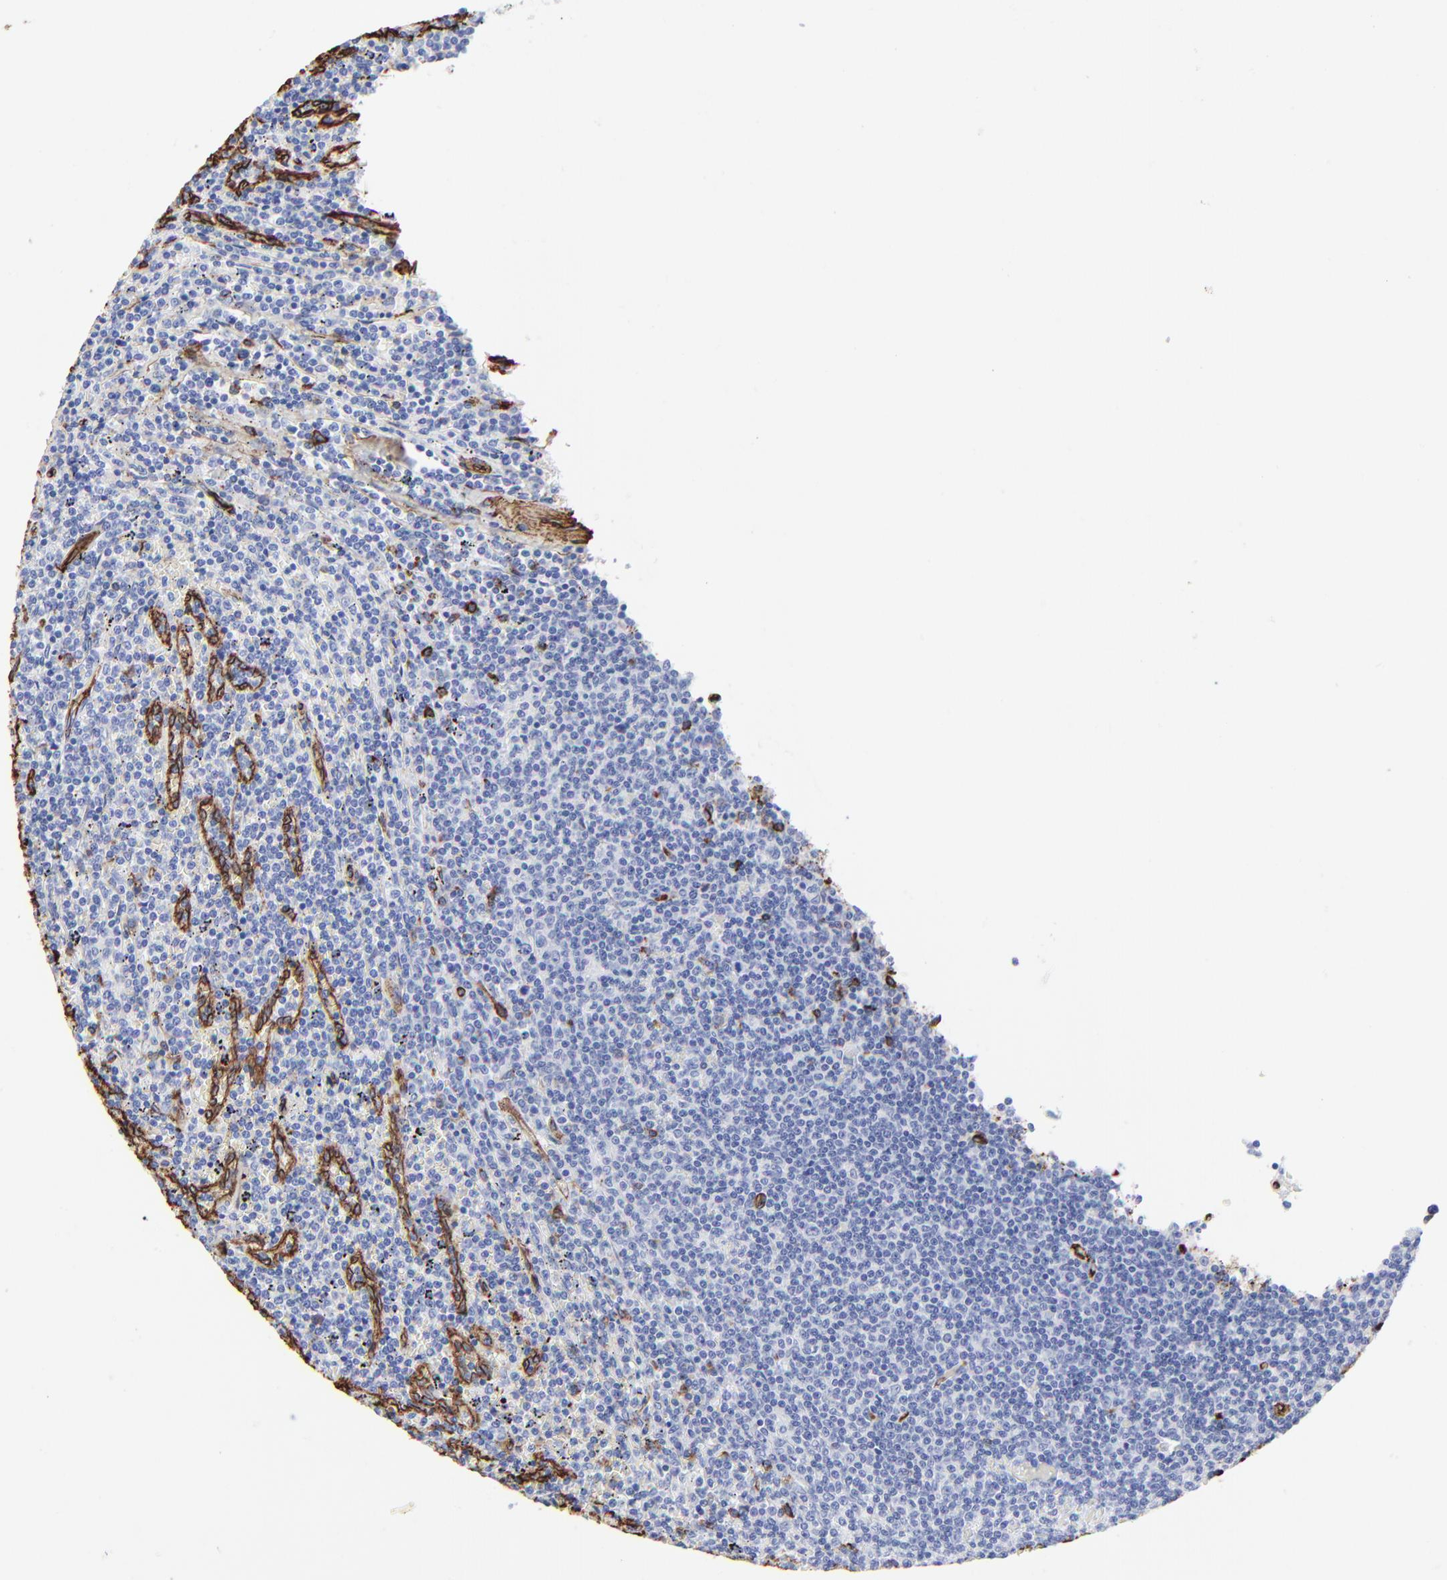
{"staining": {"intensity": "negative", "quantity": "none", "location": "none"}, "tissue": "lymphoma", "cell_type": "Tumor cells", "image_type": "cancer", "snomed": [{"axis": "morphology", "description": "Malignant lymphoma, non-Hodgkin's type, Low grade"}, {"axis": "topography", "description": "Spleen"}], "caption": "Tumor cells are negative for protein expression in human low-grade malignant lymphoma, non-Hodgkin's type. (DAB IHC with hematoxylin counter stain).", "gene": "CAV1", "patient": {"sex": "female", "age": 50}}